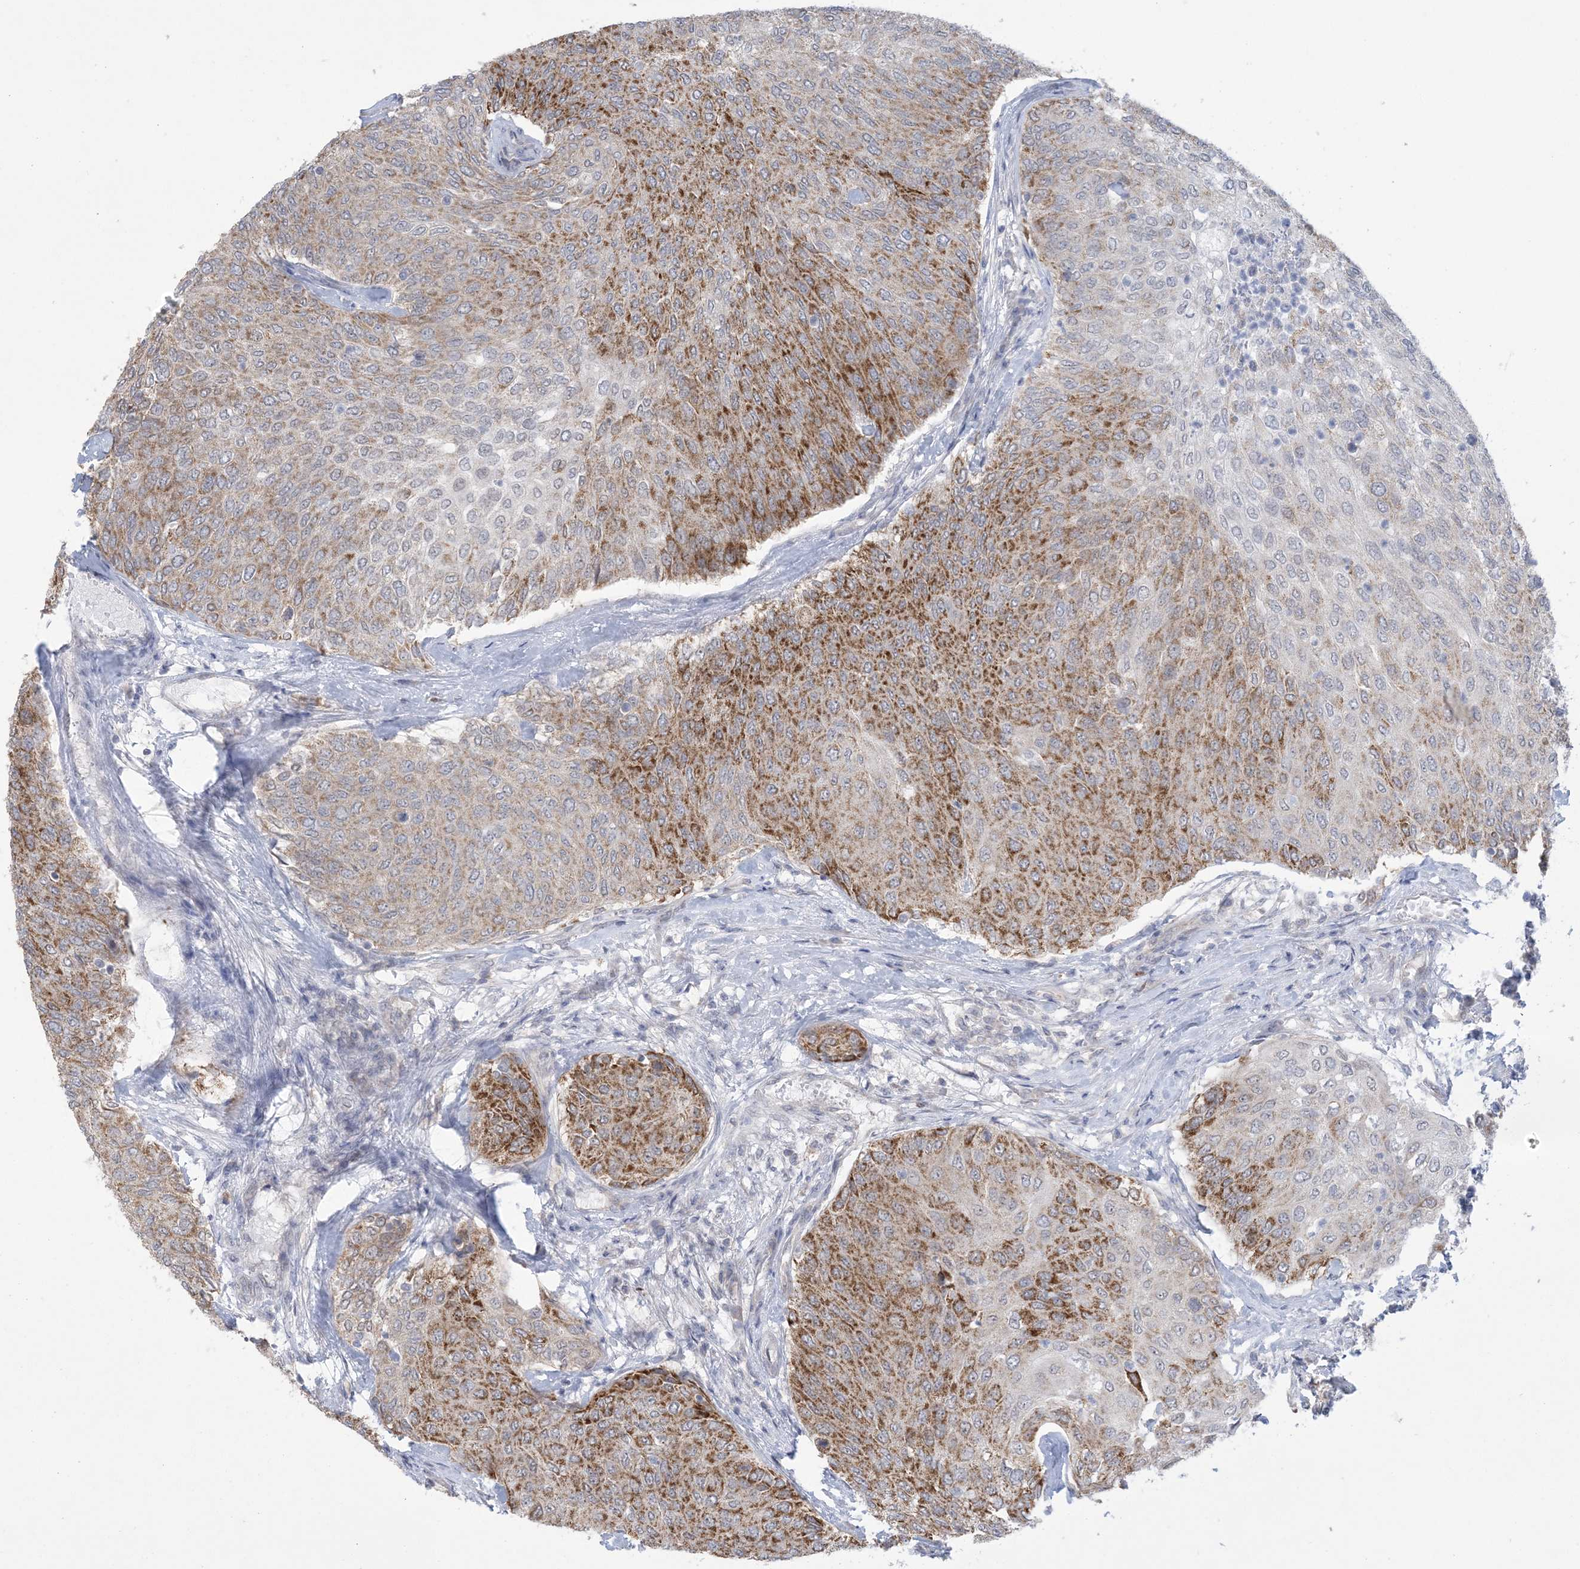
{"staining": {"intensity": "moderate", "quantity": ">75%", "location": "cytoplasmic/membranous,nuclear"}, "tissue": "urothelial cancer", "cell_type": "Tumor cells", "image_type": "cancer", "snomed": [{"axis": "morphology", "description": "Urothelial carcinoma, Low grade"}, {"axis": "topography", "description": "Urinary bladder"}], "caption": "Immunohistochemistry image of neoplastic tissue: human urothelial cancer stained using immunohistochemistry (IHC) exhibits medium levels of moderate protein expression localized specifically in the cytoplasmic/membranous and nuclear of tumor cells, appearing as a cytoplasmic/membranous and nuclear brown color.", "gene": "TRMT10C", "patient": {"sex": "female", "age": 79}}